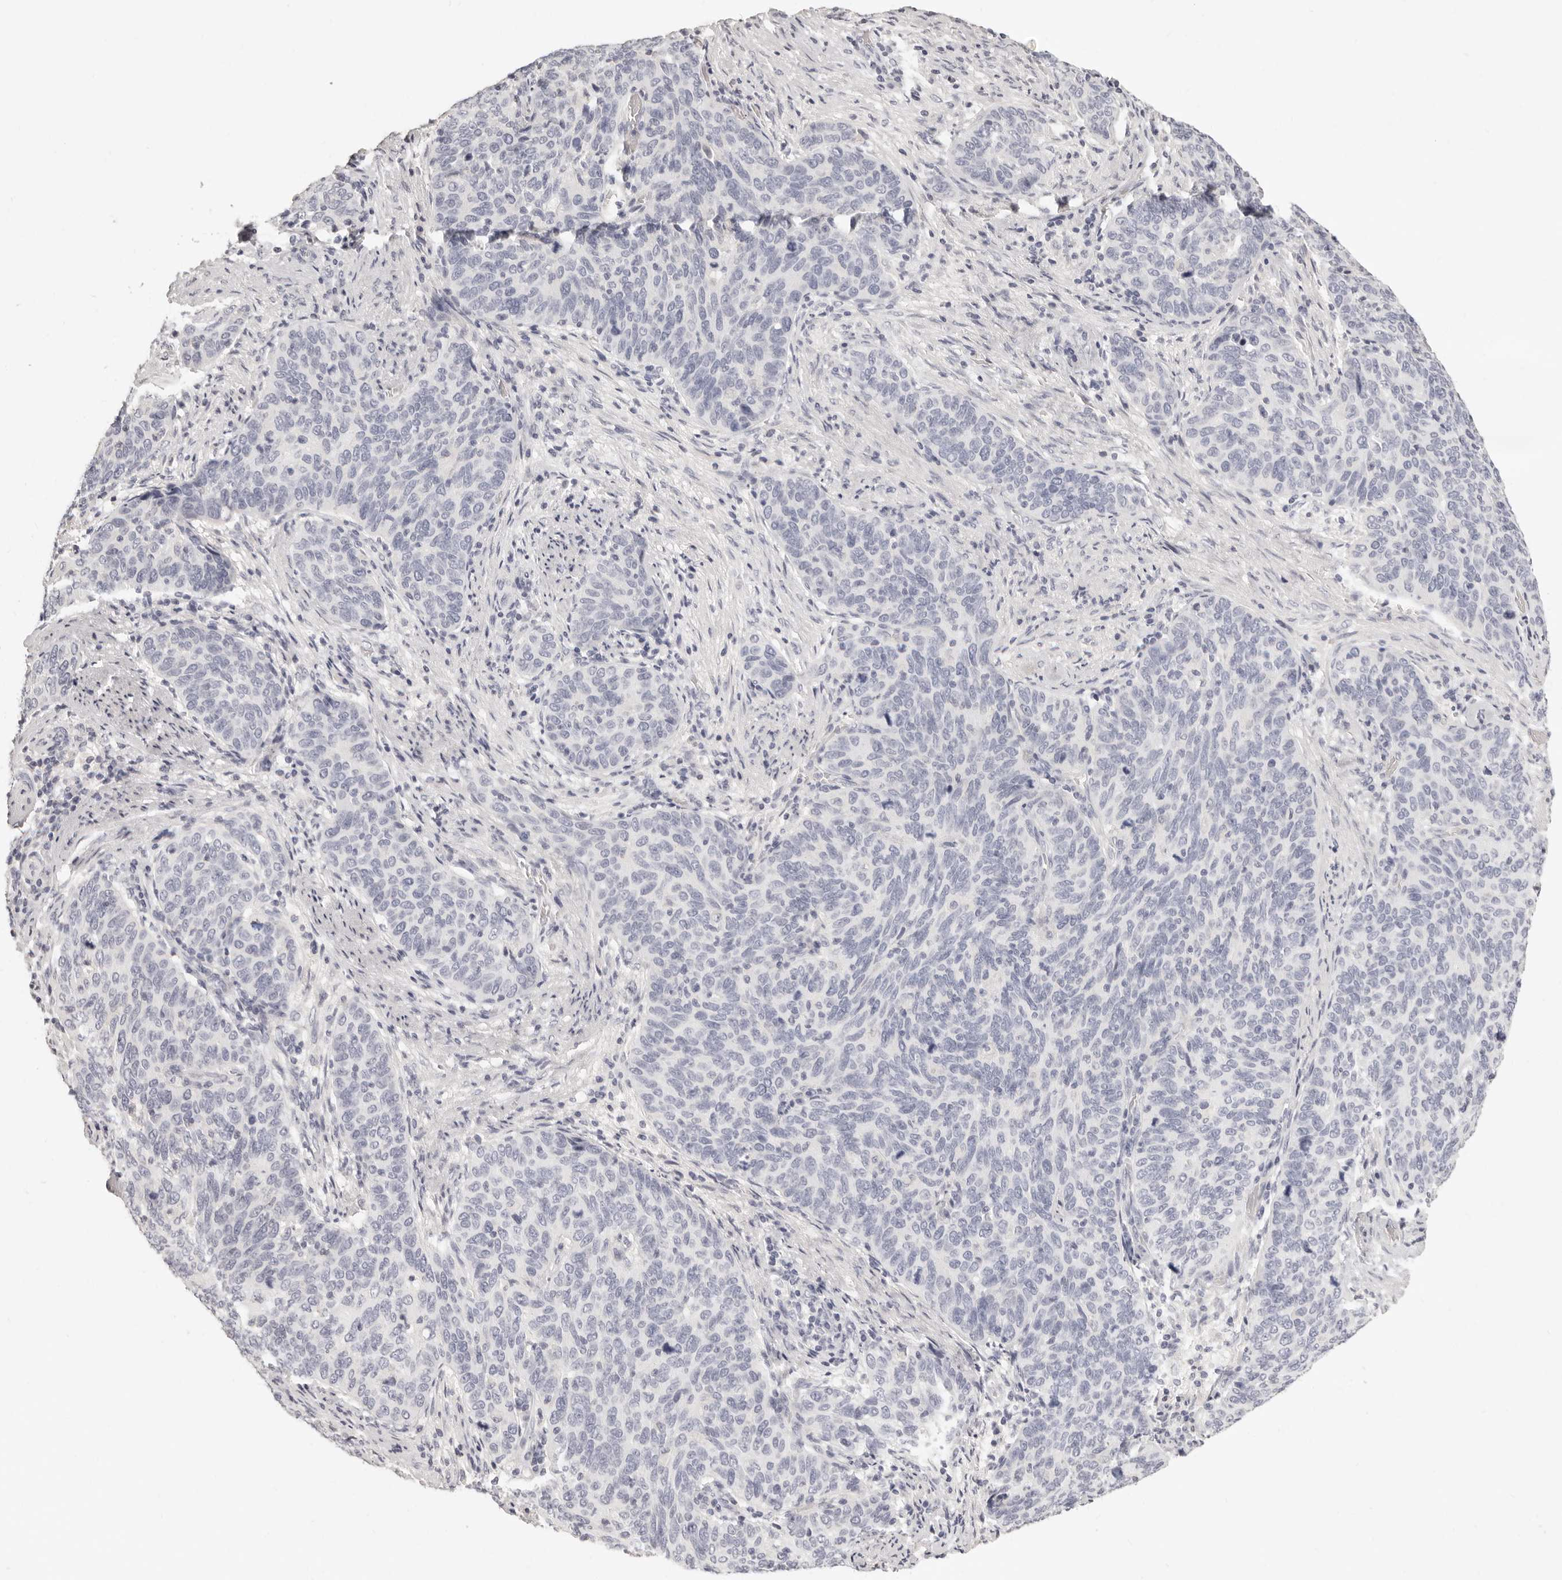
{"staining": {"intensity": "negative", "quantity": "none", "location": "none"}, "tissue": "cervical cancer", "cell_type": "Tumor cells", "image_type": "cancer", "snomed": [{"axis": "morphology", "description": "Squamous cell carcinoma, NOS"}, {"axis": "topography", "description": "Cervix"}], "caption": "There is no significant expression in tumor cells of squamous cell carcinoma (cervical).", "gene": "FABP1", "patient": {"sex": "female", "age": 60}}